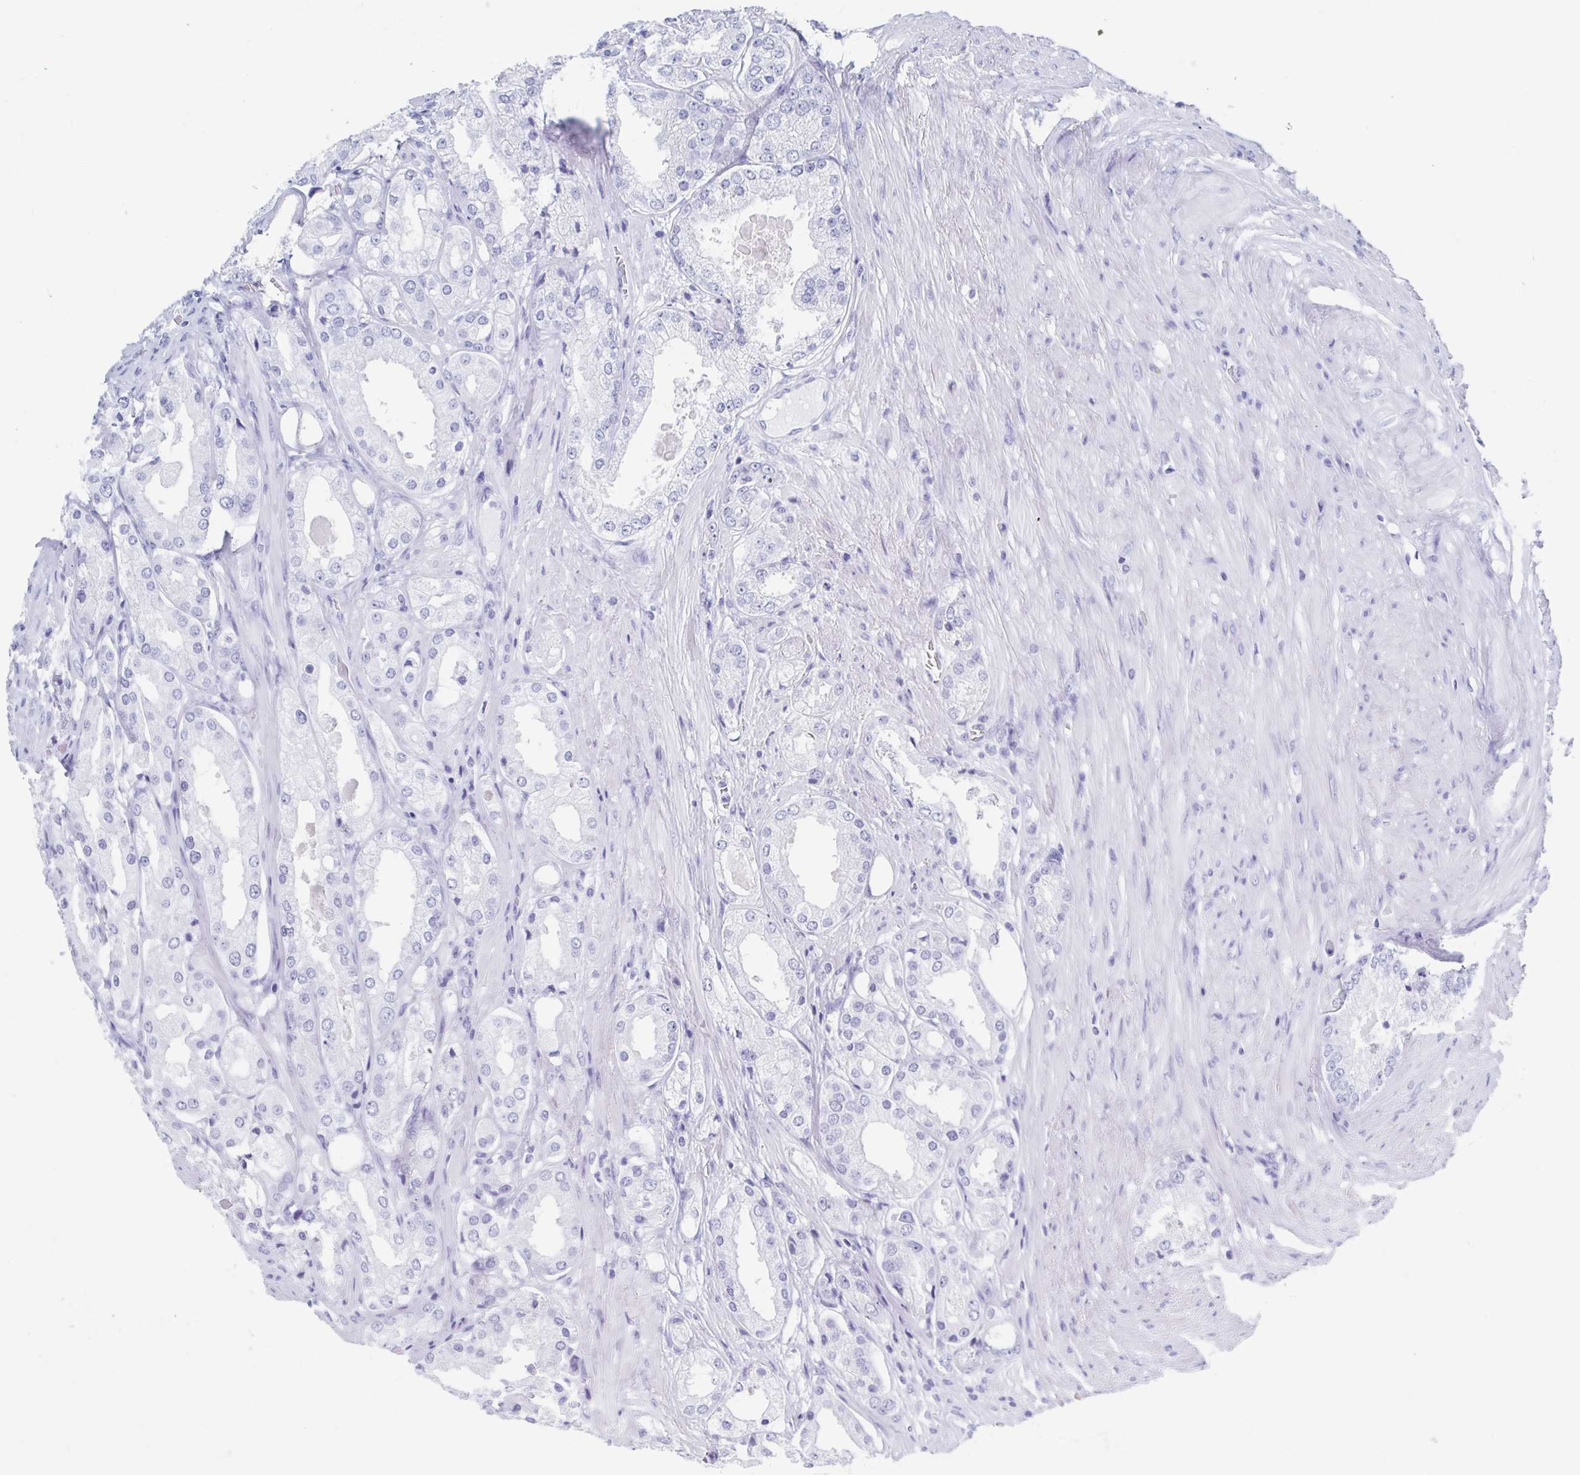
{"staining": {"intensity": "negative", "quantity": "none", "location": "none"}, "tissue": "prostate cancer", "cell_type": "Tumor cells", "image_type": "cancer", "snomed": [{"axis": "morphology", "description": "Adenocarcinoma, Low grade"}, {"axis": "topography", "description": "Prostate"}], "caption": "Immunohistochemistry (IHC) micrograph of neoplastic tissue: human adenocarcinoma (low-grade) (prostate) stained with DAB shows no significant protein positivity in tumor cells. Nuclei are stained in blue.", "gene": "C10orf53", "patient": {"sex": "male", "age": 68}}